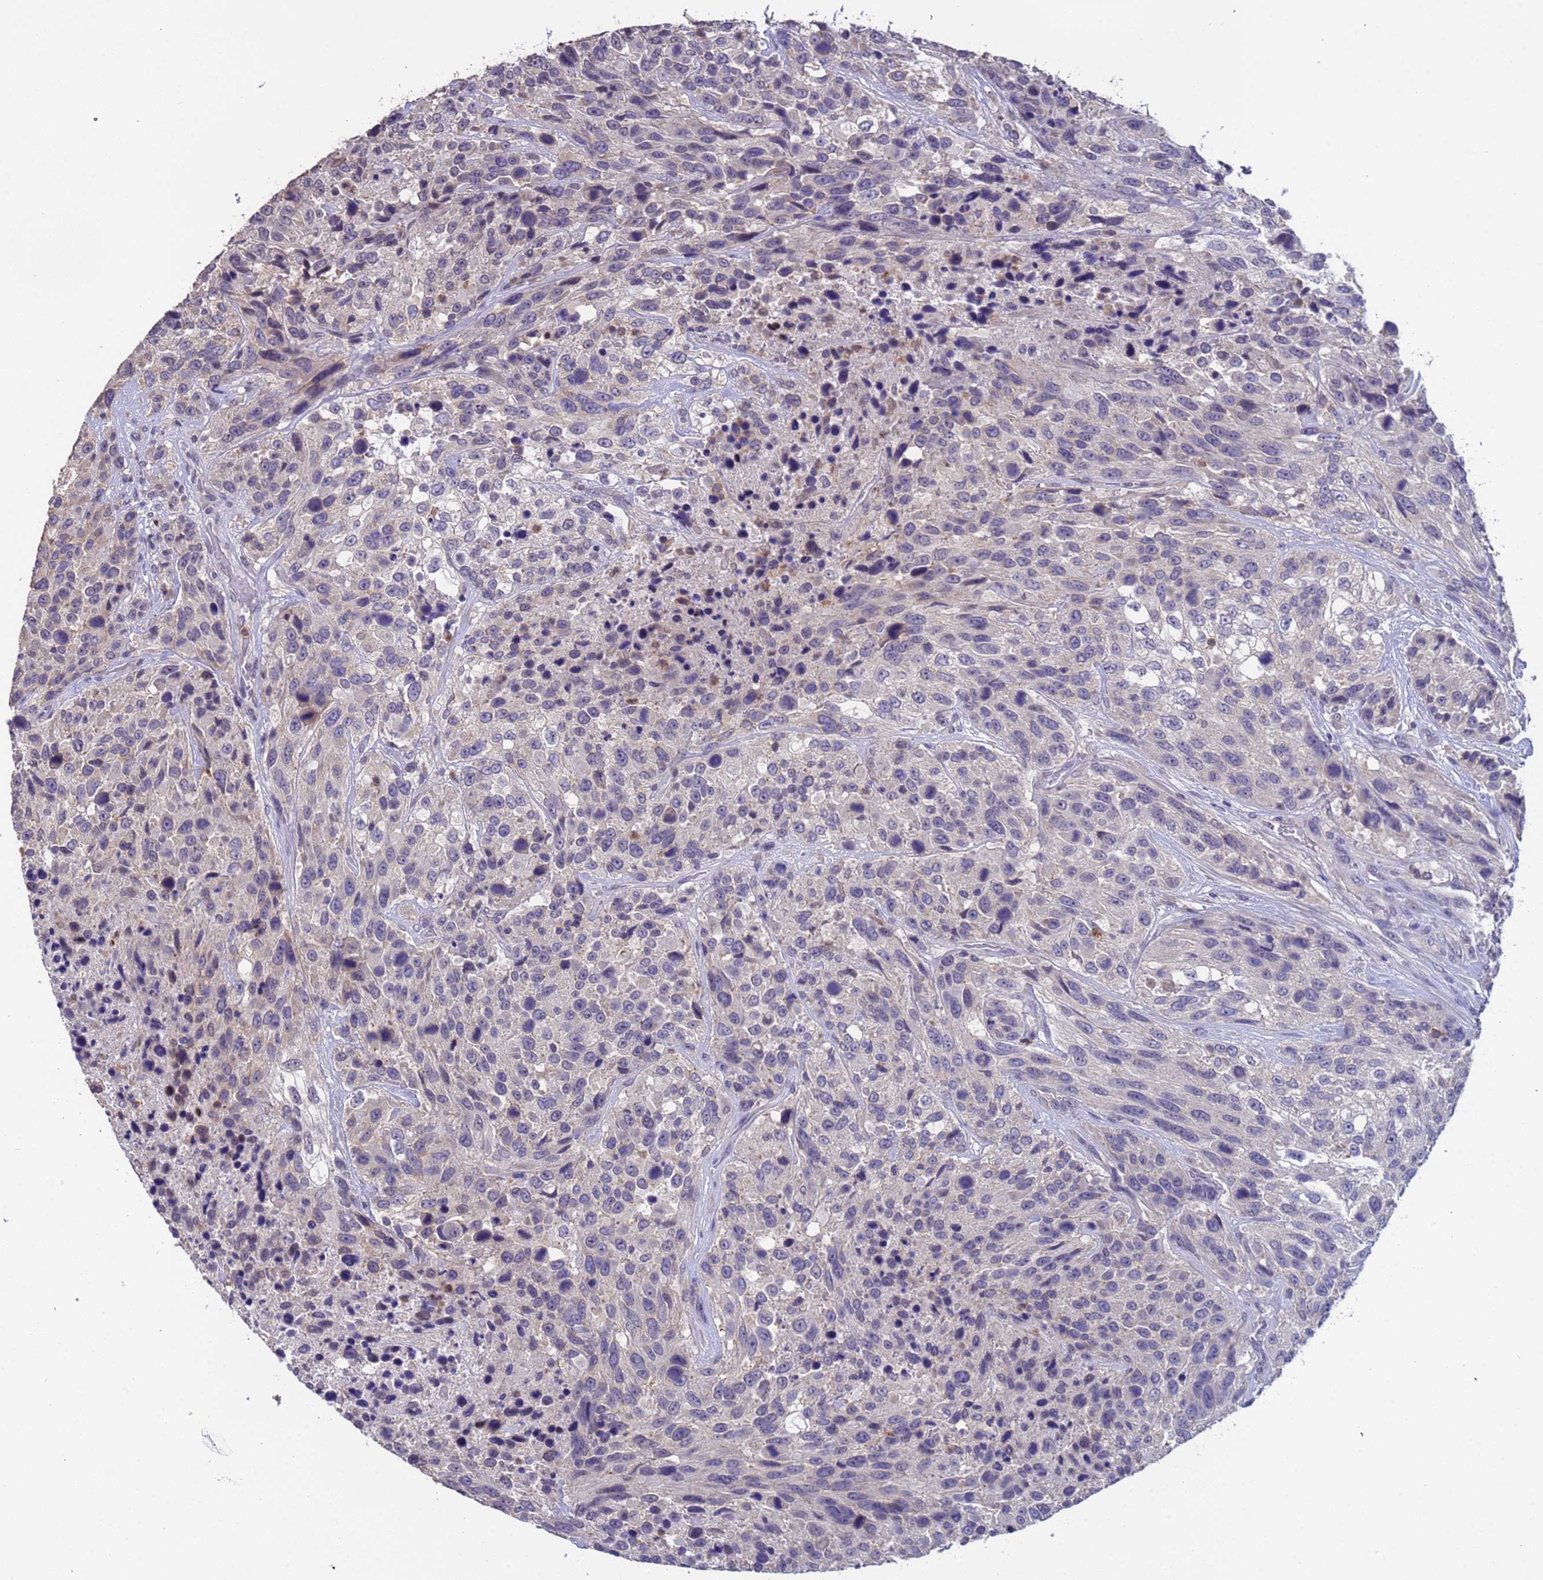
{"staining": {"intensity": "negative", "quantity": "none", "location": "none"}, "tissue": "urothelial cancer", "cell_type": "Tumor cells", "image_type": "cancer", "snomed": [{"axis": "morphology", "description": "Urothelial carcinoma, High grade"}, {"axis": "topography", "description": "Urinary bladder"}], "caption": "Urothelial cancer was stained to show a protein in brown. There is no significant staining in tumor cells.", "gene": "ZNF248", "patient": {"sex": "female", "age": 70}}